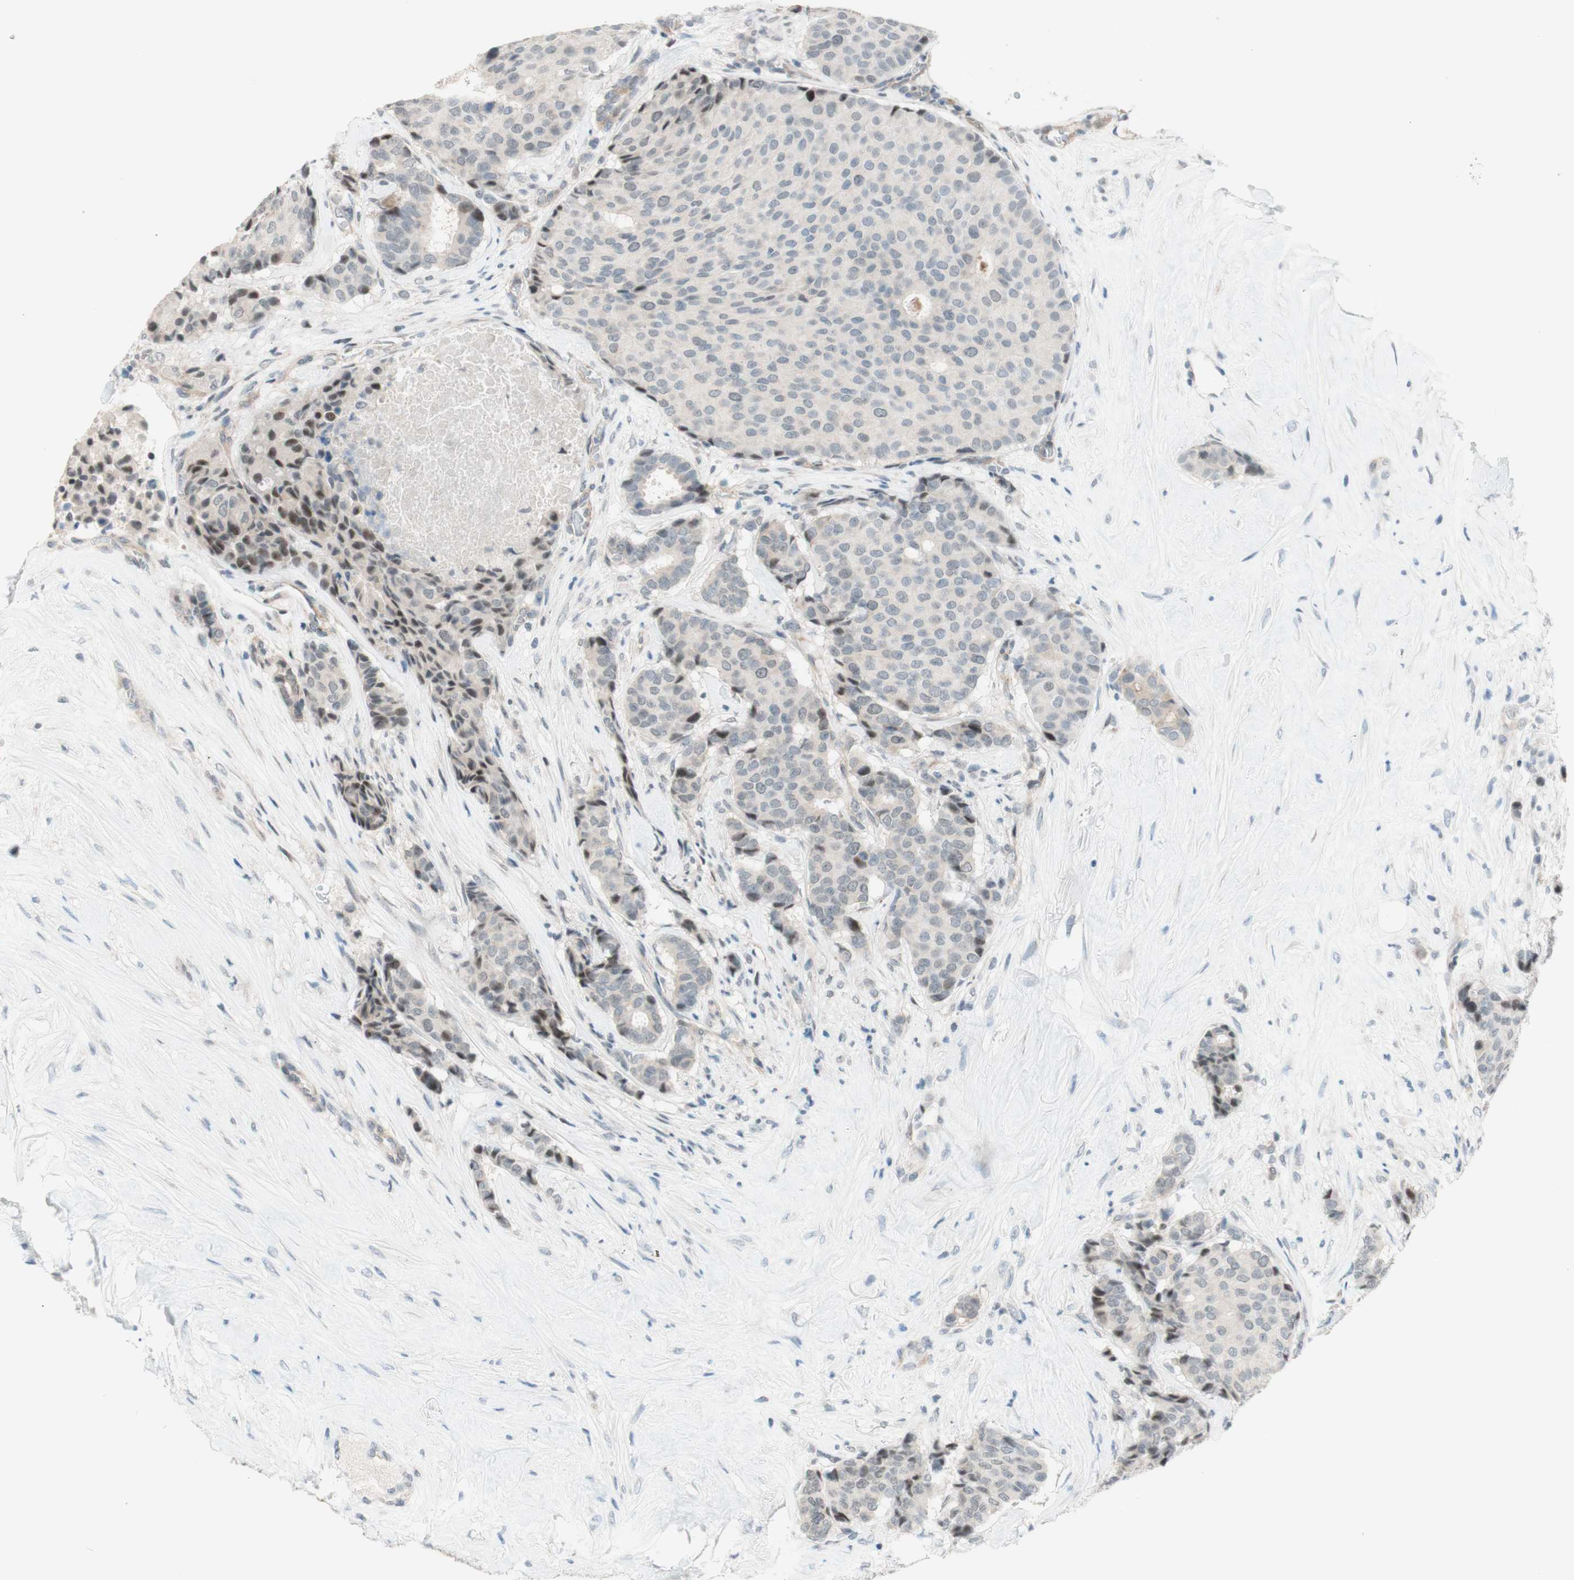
{"staining": {"intensity": "moderate", "quantity": "<25%", "location": "nuclear"}, "tissue": "breast cancer", "cell_type": "Tumor cells", "image_type": "cancer", "snomed": [{"axis": "morphology", "description": "Duct carcinoma"}, {"axis": "topography", "description": "Breast"}], "caption": "High-magnification brightfield microscopy of intraductal carcinoma (breast) stained with DAB (brown) and counterstained with hematoxylin (blue). tumor cells exhibit moderate nuclear positivity is appreciated in about<25% of cells. (DAB (3,3'-diaminobenzidine) = brown stain, brightfield microscopy at high magnification).", "gene": "JPH1", "patient": {"sex": "female", "age": 75}}